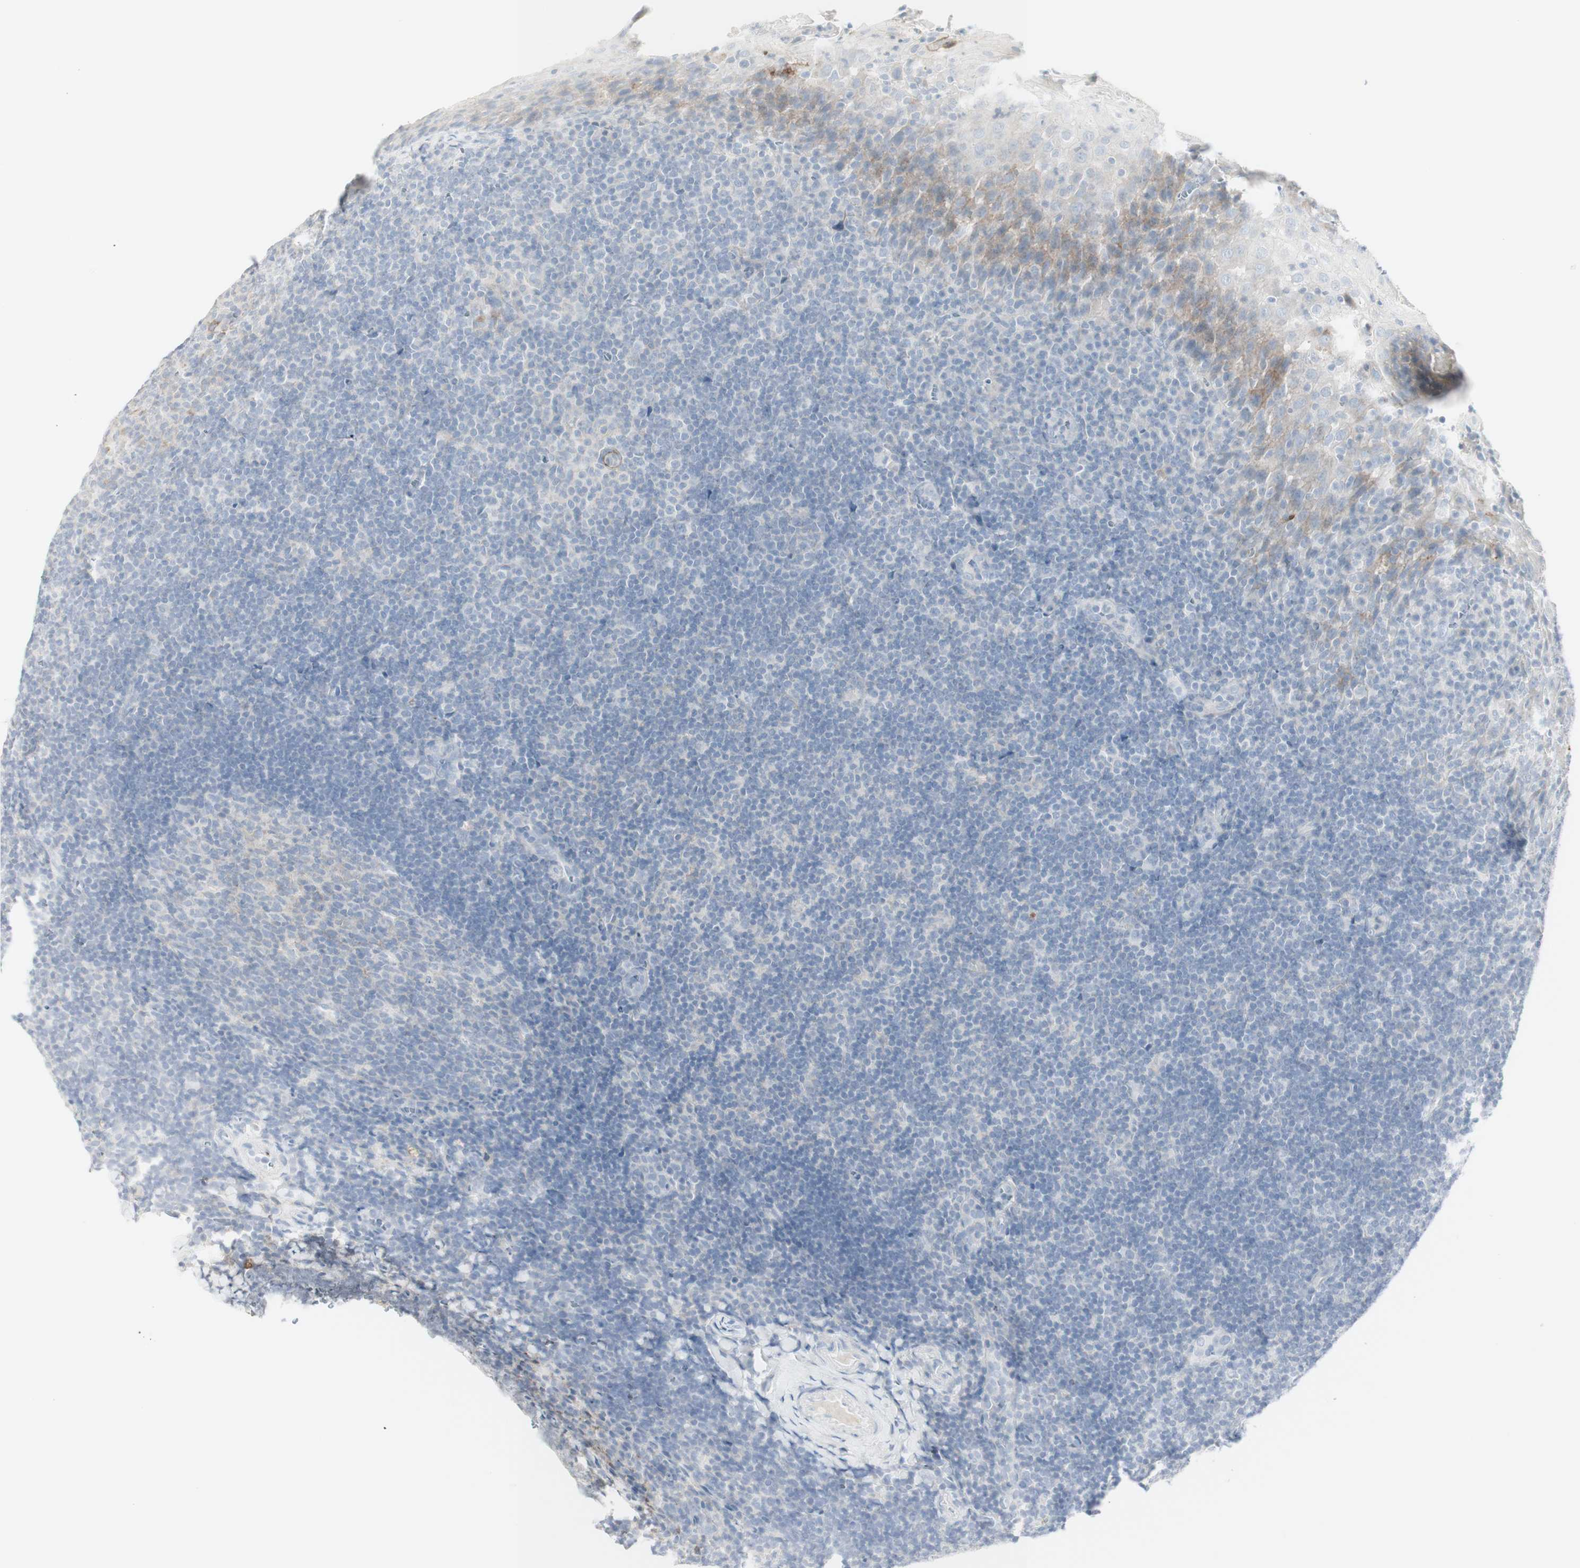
{"staining": {"intensity": "moderate", "quantity": "<25%", "location": "cytoplasmic/membranous"}, "tissue": "tonsil", "cell_type": "Germinal center cells", "image_type": "normal", "snomed": [{"axis": "morphology", "description": "Normal tissue, NOS"}, {"axis": "topography", "description": "Tonsil"}], "caption": "Immunohistochemistry (IHC) of normal tonsil displays low levels of moderate cytoplasmic/membranous expression in about <25% of germinal center cells.", "gene": "MDK", "patient": {"sex": "male", "age": 37}}